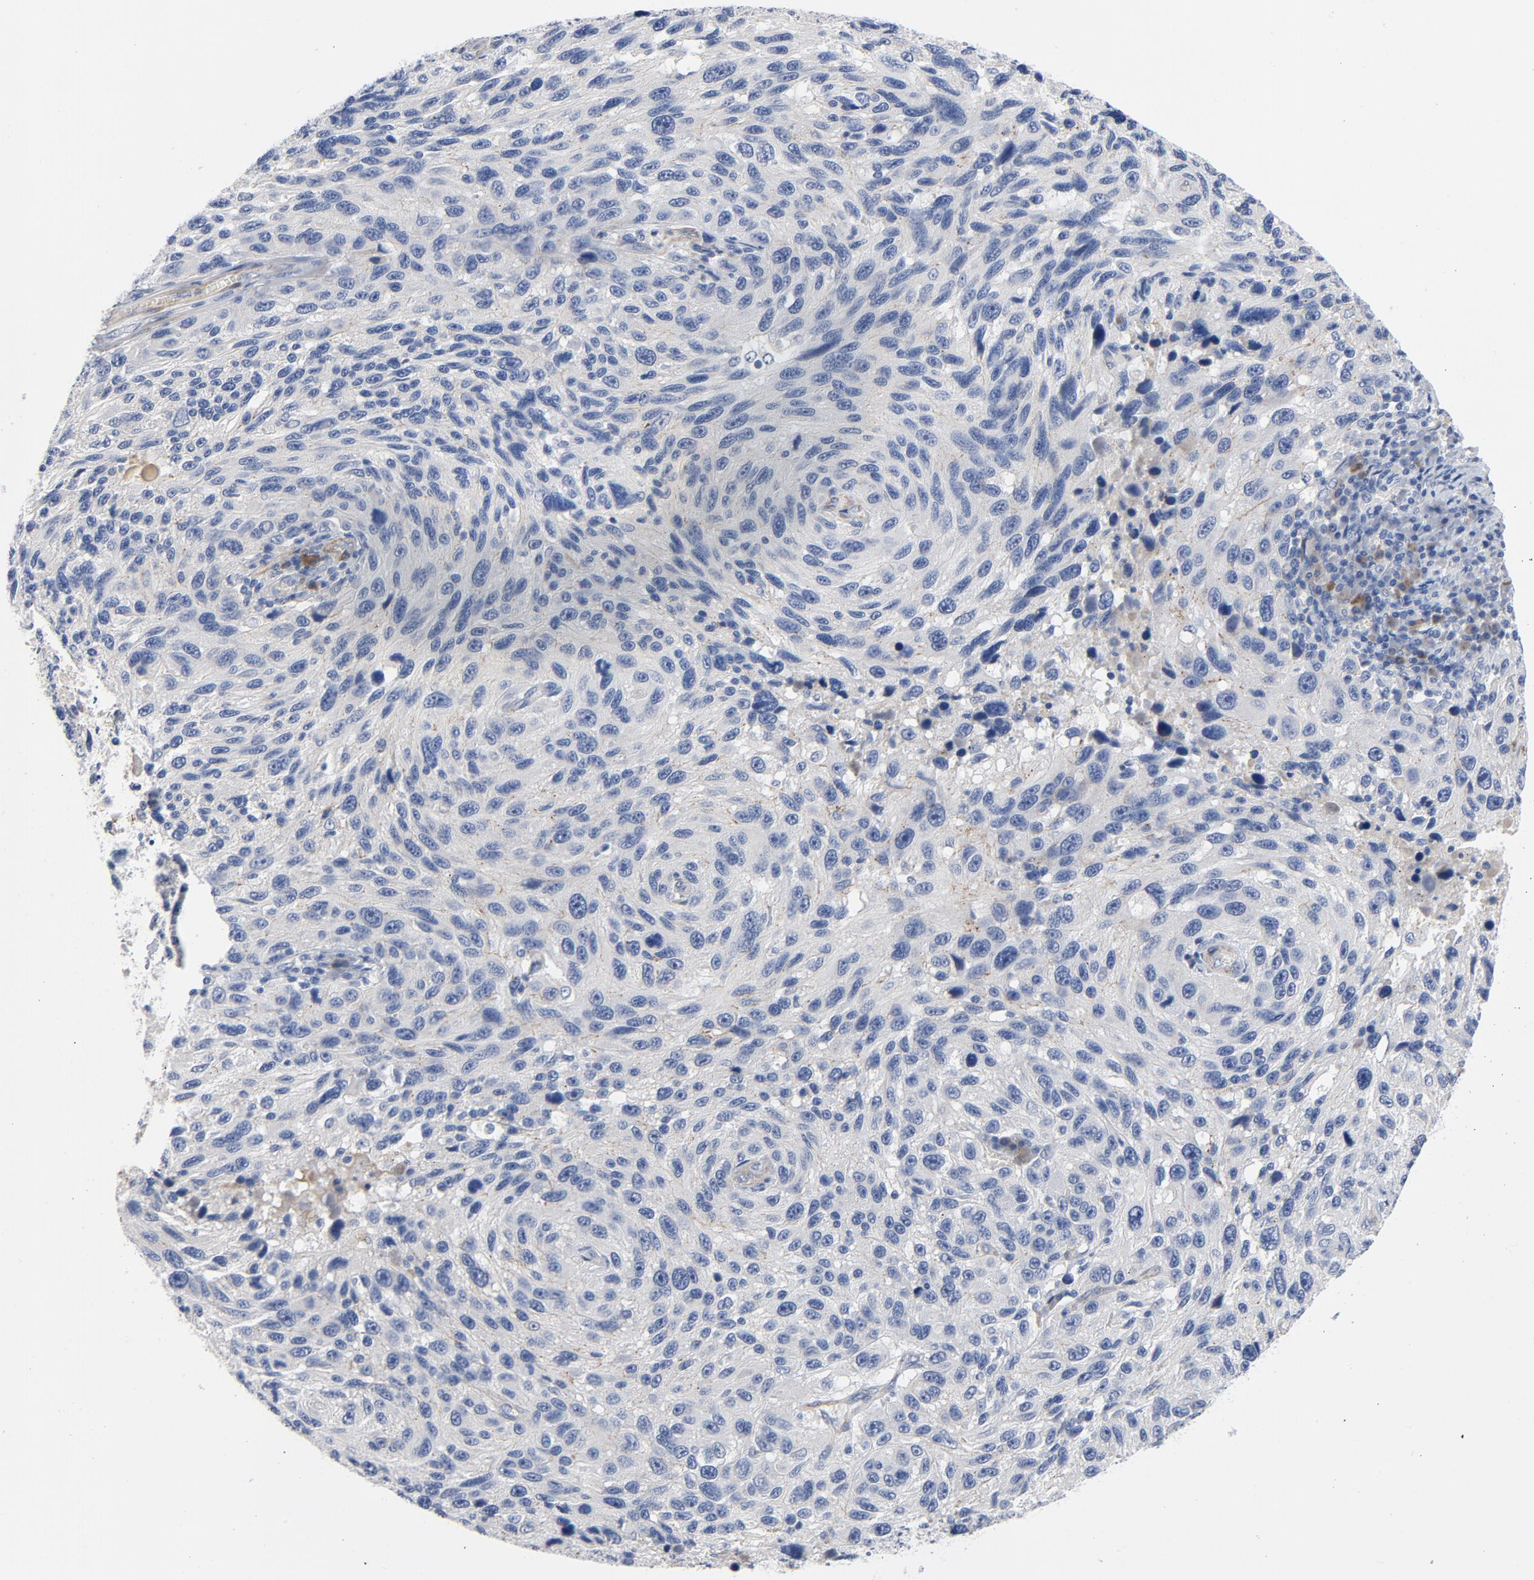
{"staining": {"intensity": "weak", "quantity": "<25%", "location": "cytoplasmic/membranous"}, "tissue": "melanoma", "cell_type": "Tumor cells", "image_type": "cancer", "snomed": [{"axis": "morphology", "description": "Malignant melanoma, NOS"}, {"axis": "topography", "description": "Skin"}], "caption": "Immunohistochemistry (IHC) of malignant melanoma displays no expression in tumor cells. The staining was performed using DAB to visualize the protein expression in brown, while the nuclei were stained in blue with hematoxylin (Magnification: 20x).", "gene": "LAMC1", "patient": {"sex": "male", "age": 53}}